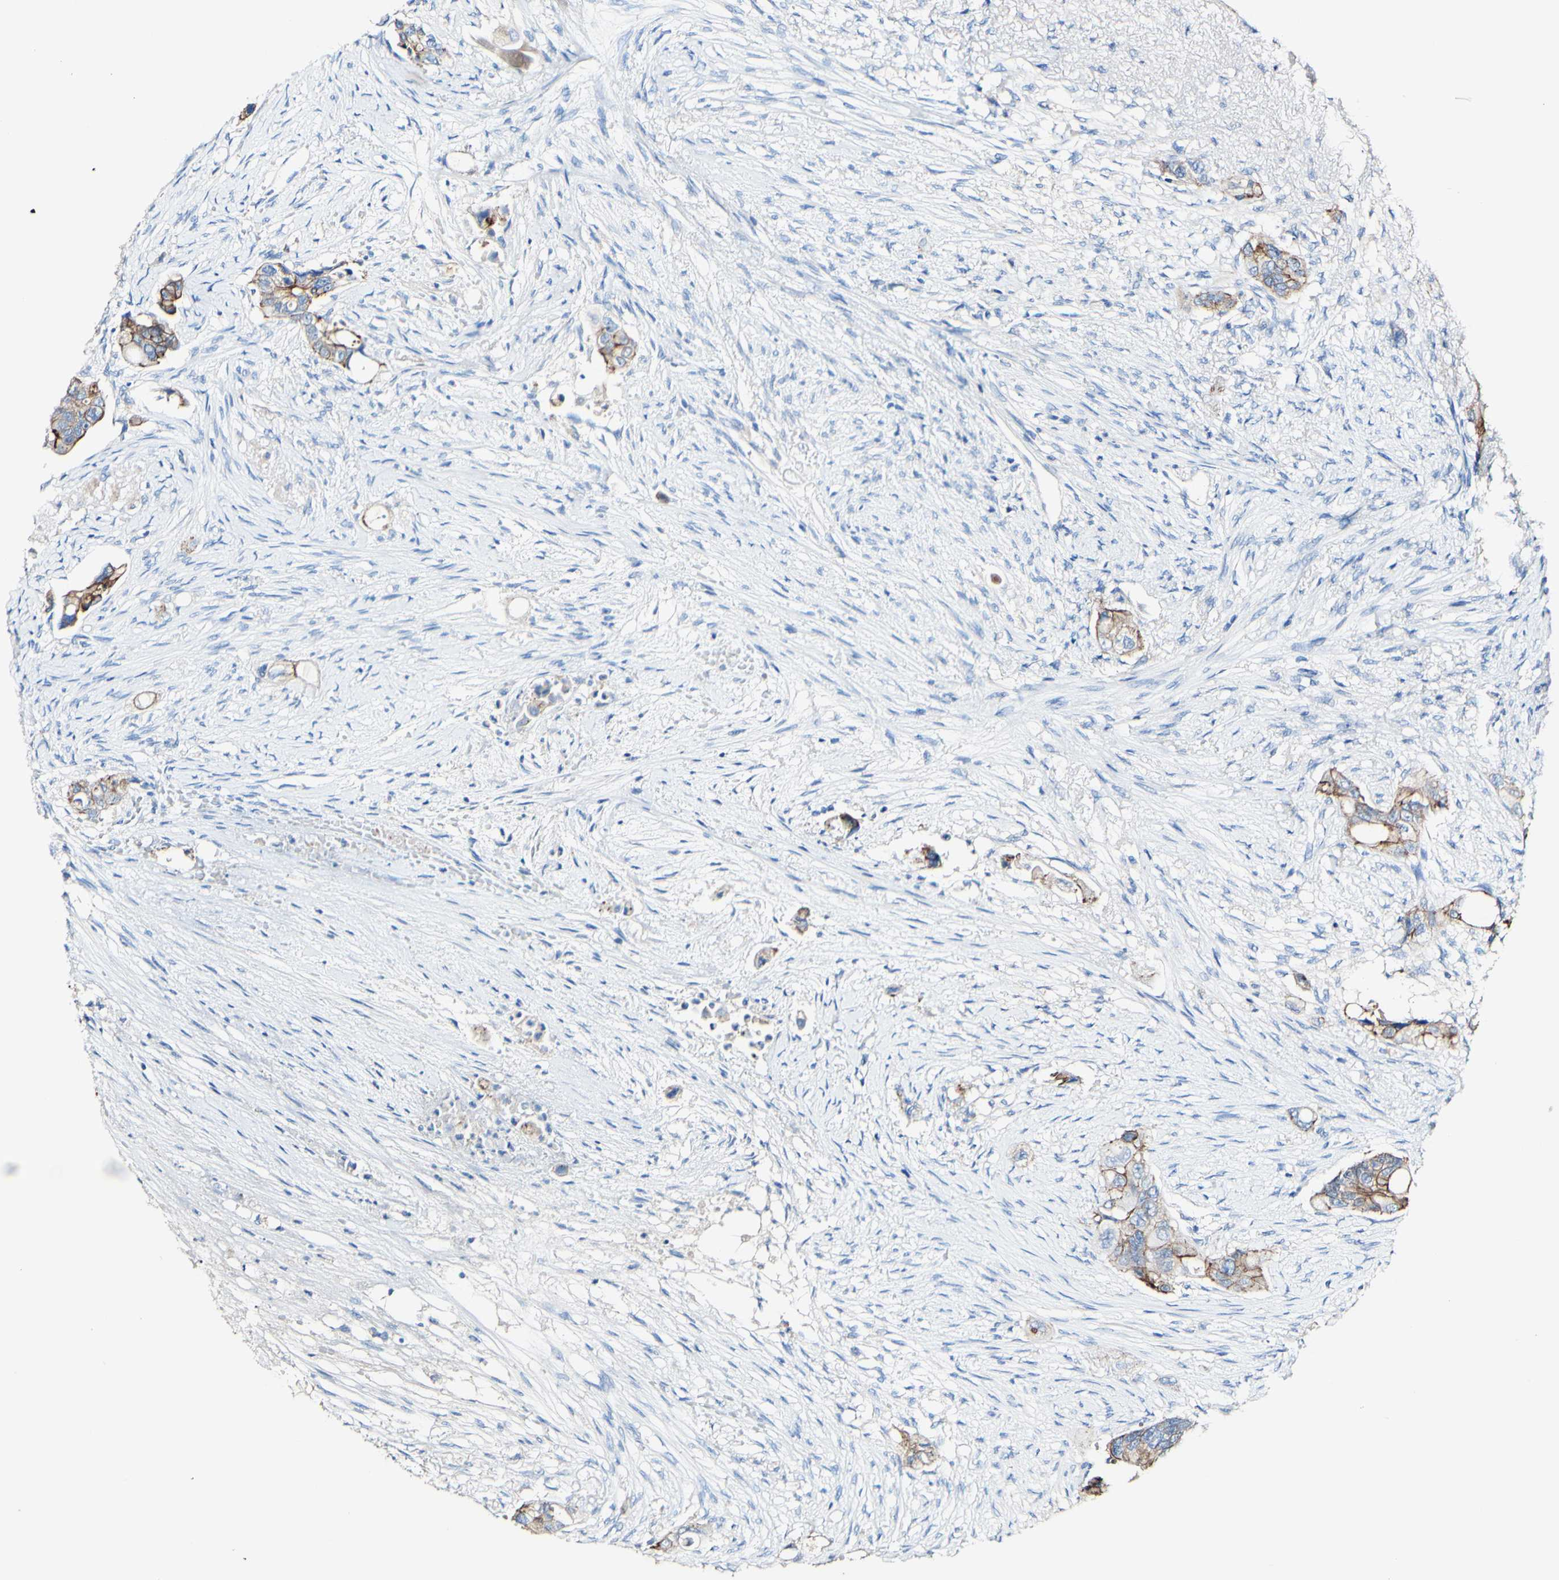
{"staining": {"intensity": "moderate", "quantity": ">75%", "location": "cytoplasmic/membranous"}, "tissue": "colorectal cancer", "cell_type": "Tumor cells", "image_type": "cancer", "snomed": [{"axis": "morphology", "description": "Adenocarcinoma, NOS"}, {"axis": "topography", "description": "Colon"}], "caption": "This micrograph displays IHC staining of human colorectal cancer (adenocarcinoma), with medium moderate cytoplasmic/membranous positivity in about >75% of tumor cells.", "gene": "DSC2", "patient": {"sex": "female", "age": 57}}